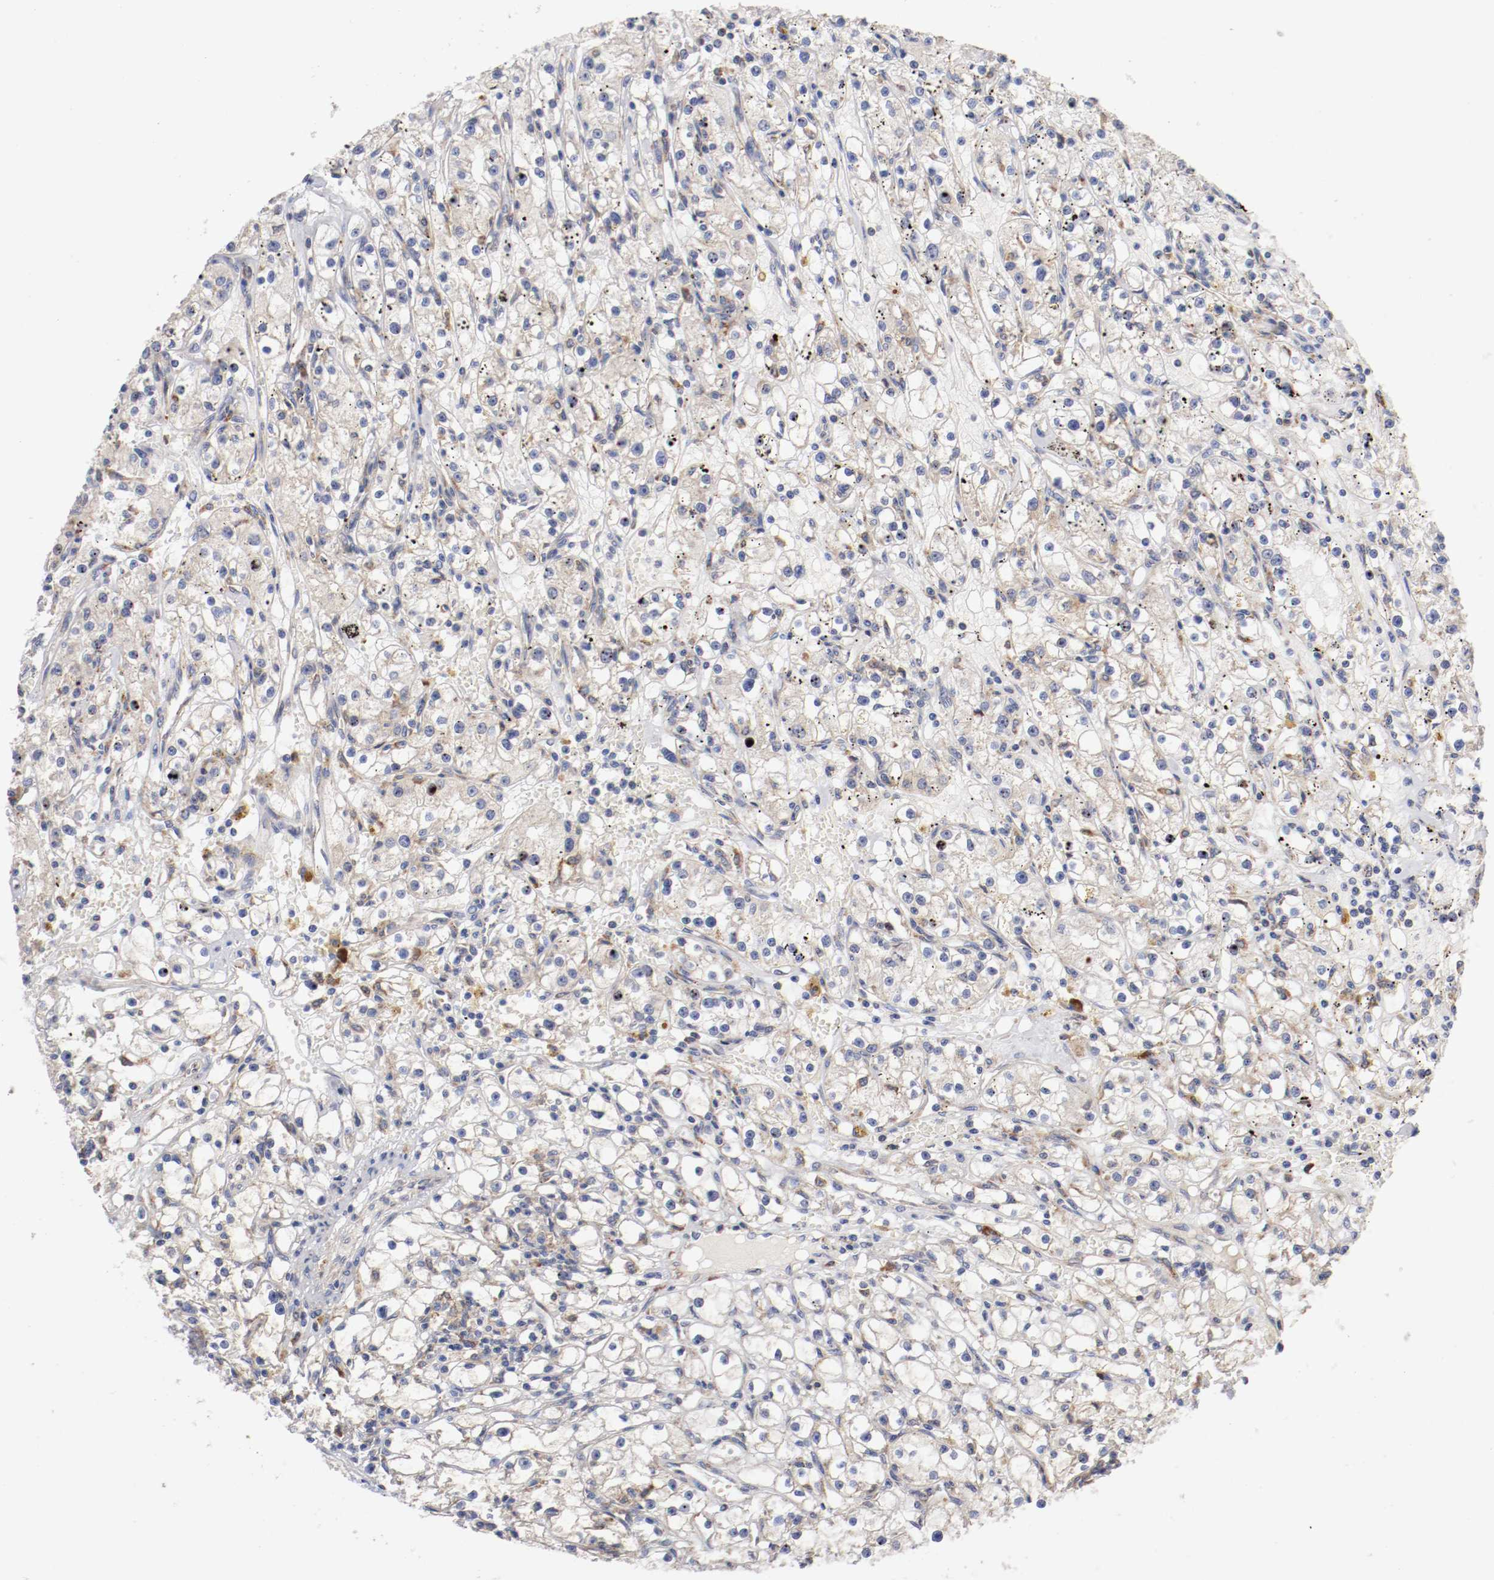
{"staining": {"intensity": "weak", "quantity": "25%-75%", "location": "cytoplasmic/membranous"}, "tissue": "renal cancer", "cell_type": "Tumor cells", "image_type": "cancer", "snomed": [{"axis": "morphology", "description": "Adenocarcinoma, NOS"}, {"axis": "topography", "description": "Kidney"}], "caption": "Protein staining demonstrates weak cytoplasmic/membranous positivity in approximately 25%-75% of tumor cells in renal cancer. The protein of interest is stained brown, and the nuclei are stained in blue (DAB (3,3'-diaminobenzidine) IHC with brightfield microscopy, high magnification).", "gene": "TRAF2", "patient": {"sex": "male", "age": 56}}